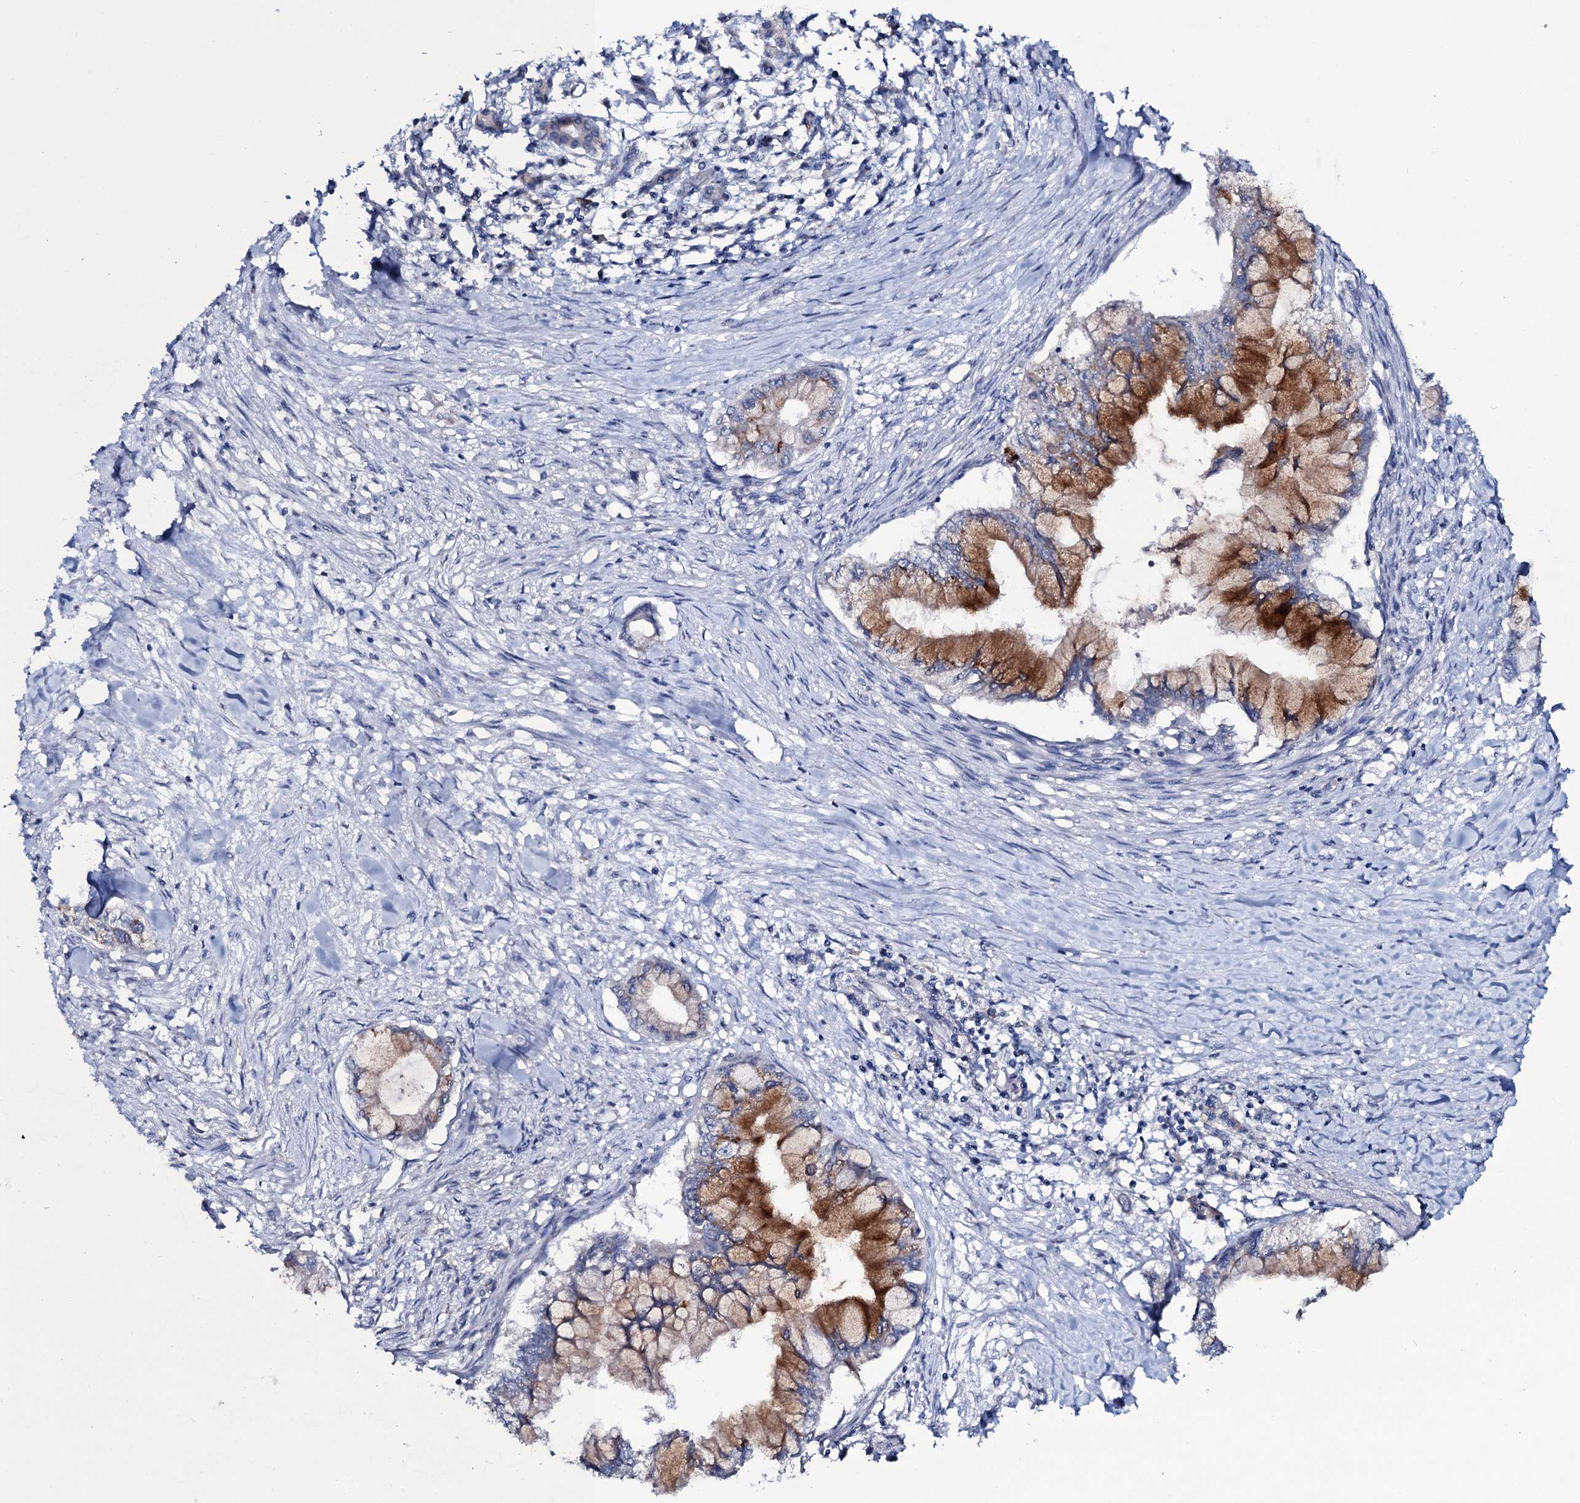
{"staining": {"intensity": "strong", "quantity": "25%-75%", "location": "cytoplasmic/membranous"}, "tissue": "pancreatic cancer", "cell_type": "Tumor cells", "image_type": "cancer", "snomed": [{"axis": "morphology", "description": "Adenocarcinoma, NOS"}, {"axis": "topography", "description": "Pancreas"}], "caption": "Human pancreatic cancer stained with a brown dye demonstrates strong cytoplasmic/membranous positive positivity in about 25%-75% of tumor cells.", "gene": "SNAP23", "patient": {"sex": "male", "age": 48}}